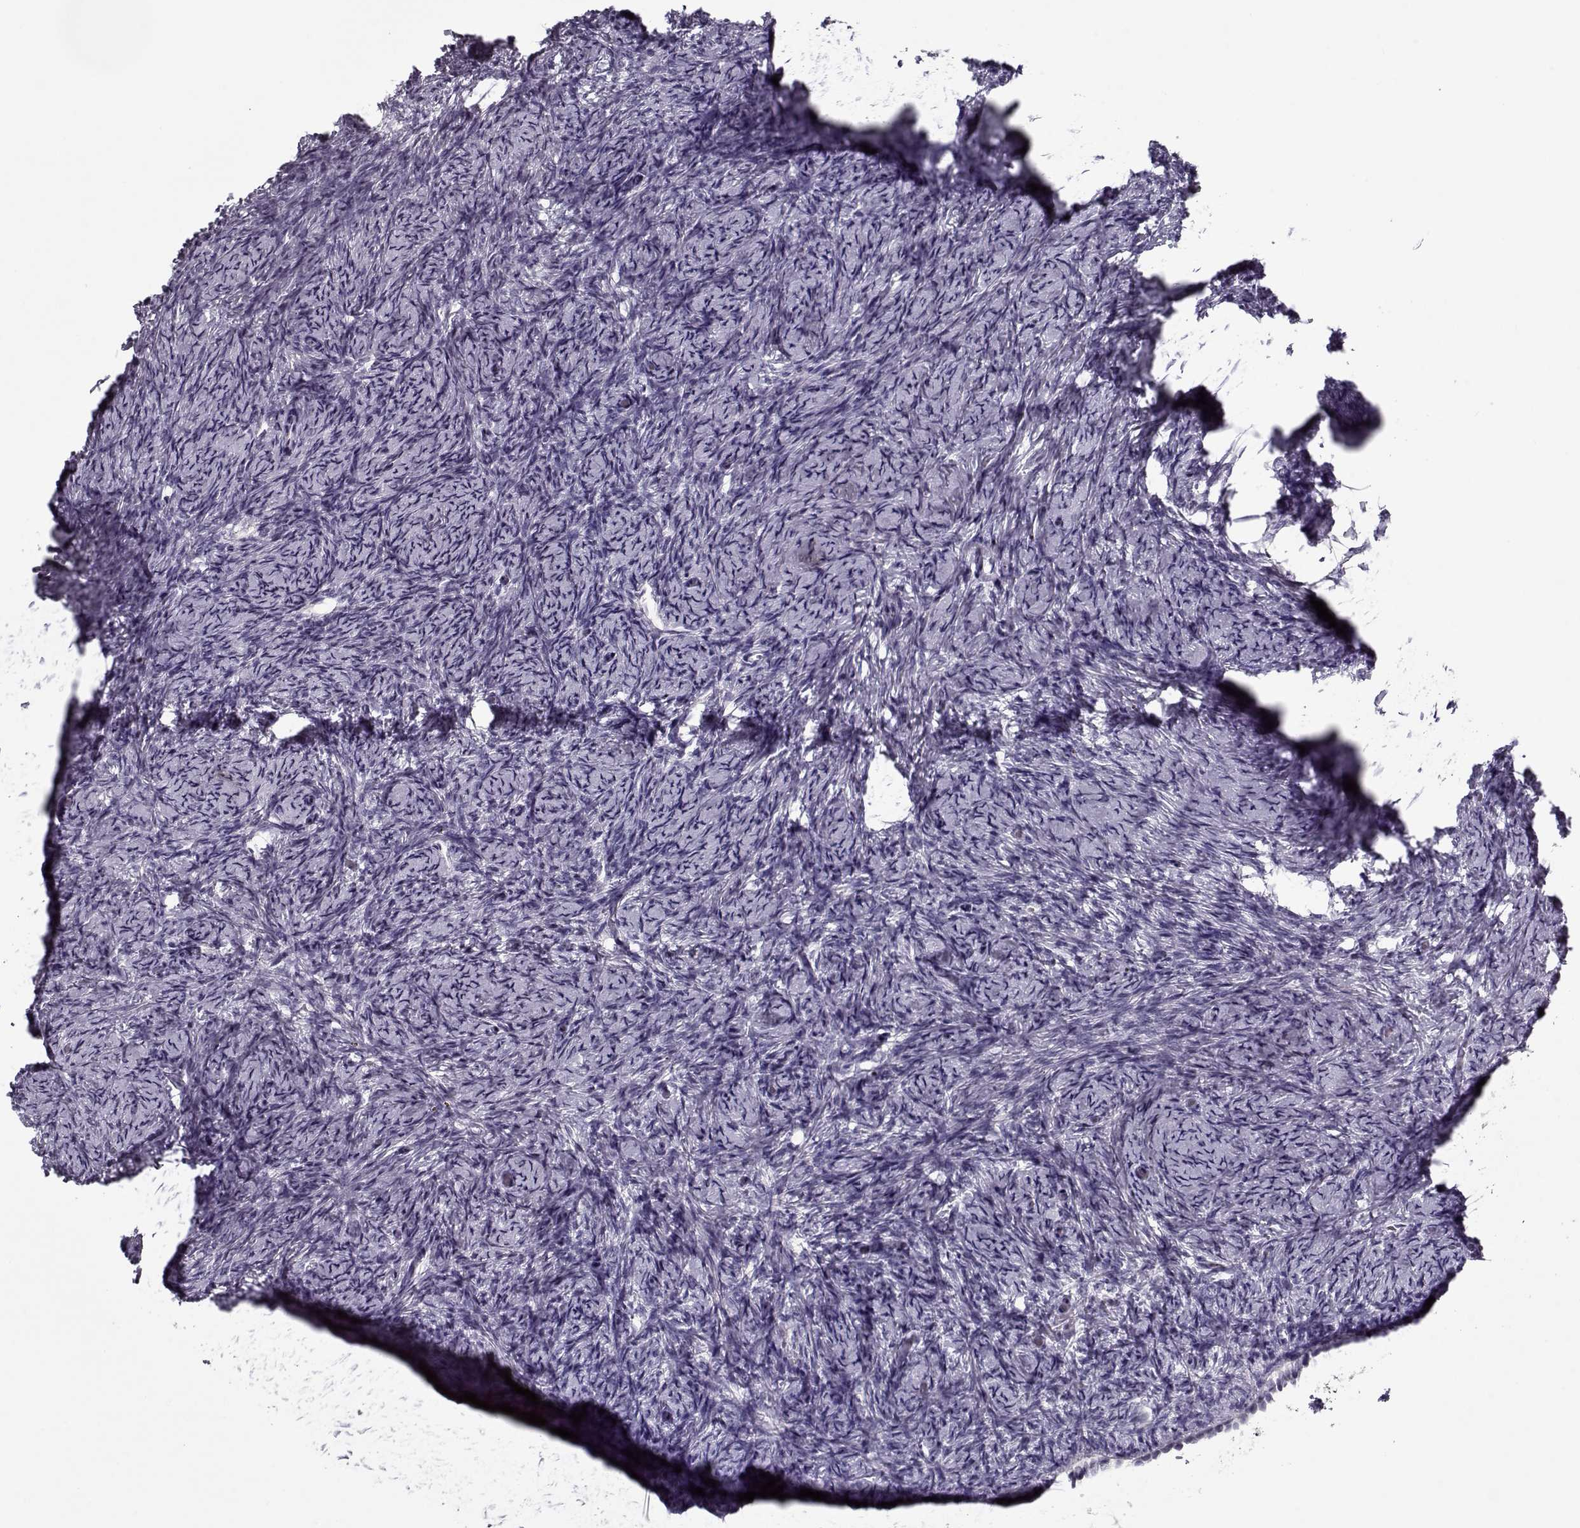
{"staining": {"intensity": "negative", "quantity": "none", "location": "none"}, "tissue": "ovary", "cell_type": "Ovarian stroma cells", "image_type": "normal", "snomed": [{"axis": "morphology", "description": "Normal tissue, NOS"}, {"axis": "topography", "description": "Ovary"}], "caption": "Ovarian stroma cells are negative for brown protein staining in normal ovary. (Stains: DAB IHC with hematoxylin counter stain, Microscopy: brightfield microscopy at high magnification).", "gene": "CCDC136", "patient": {"sex": "female", "age": 39}}